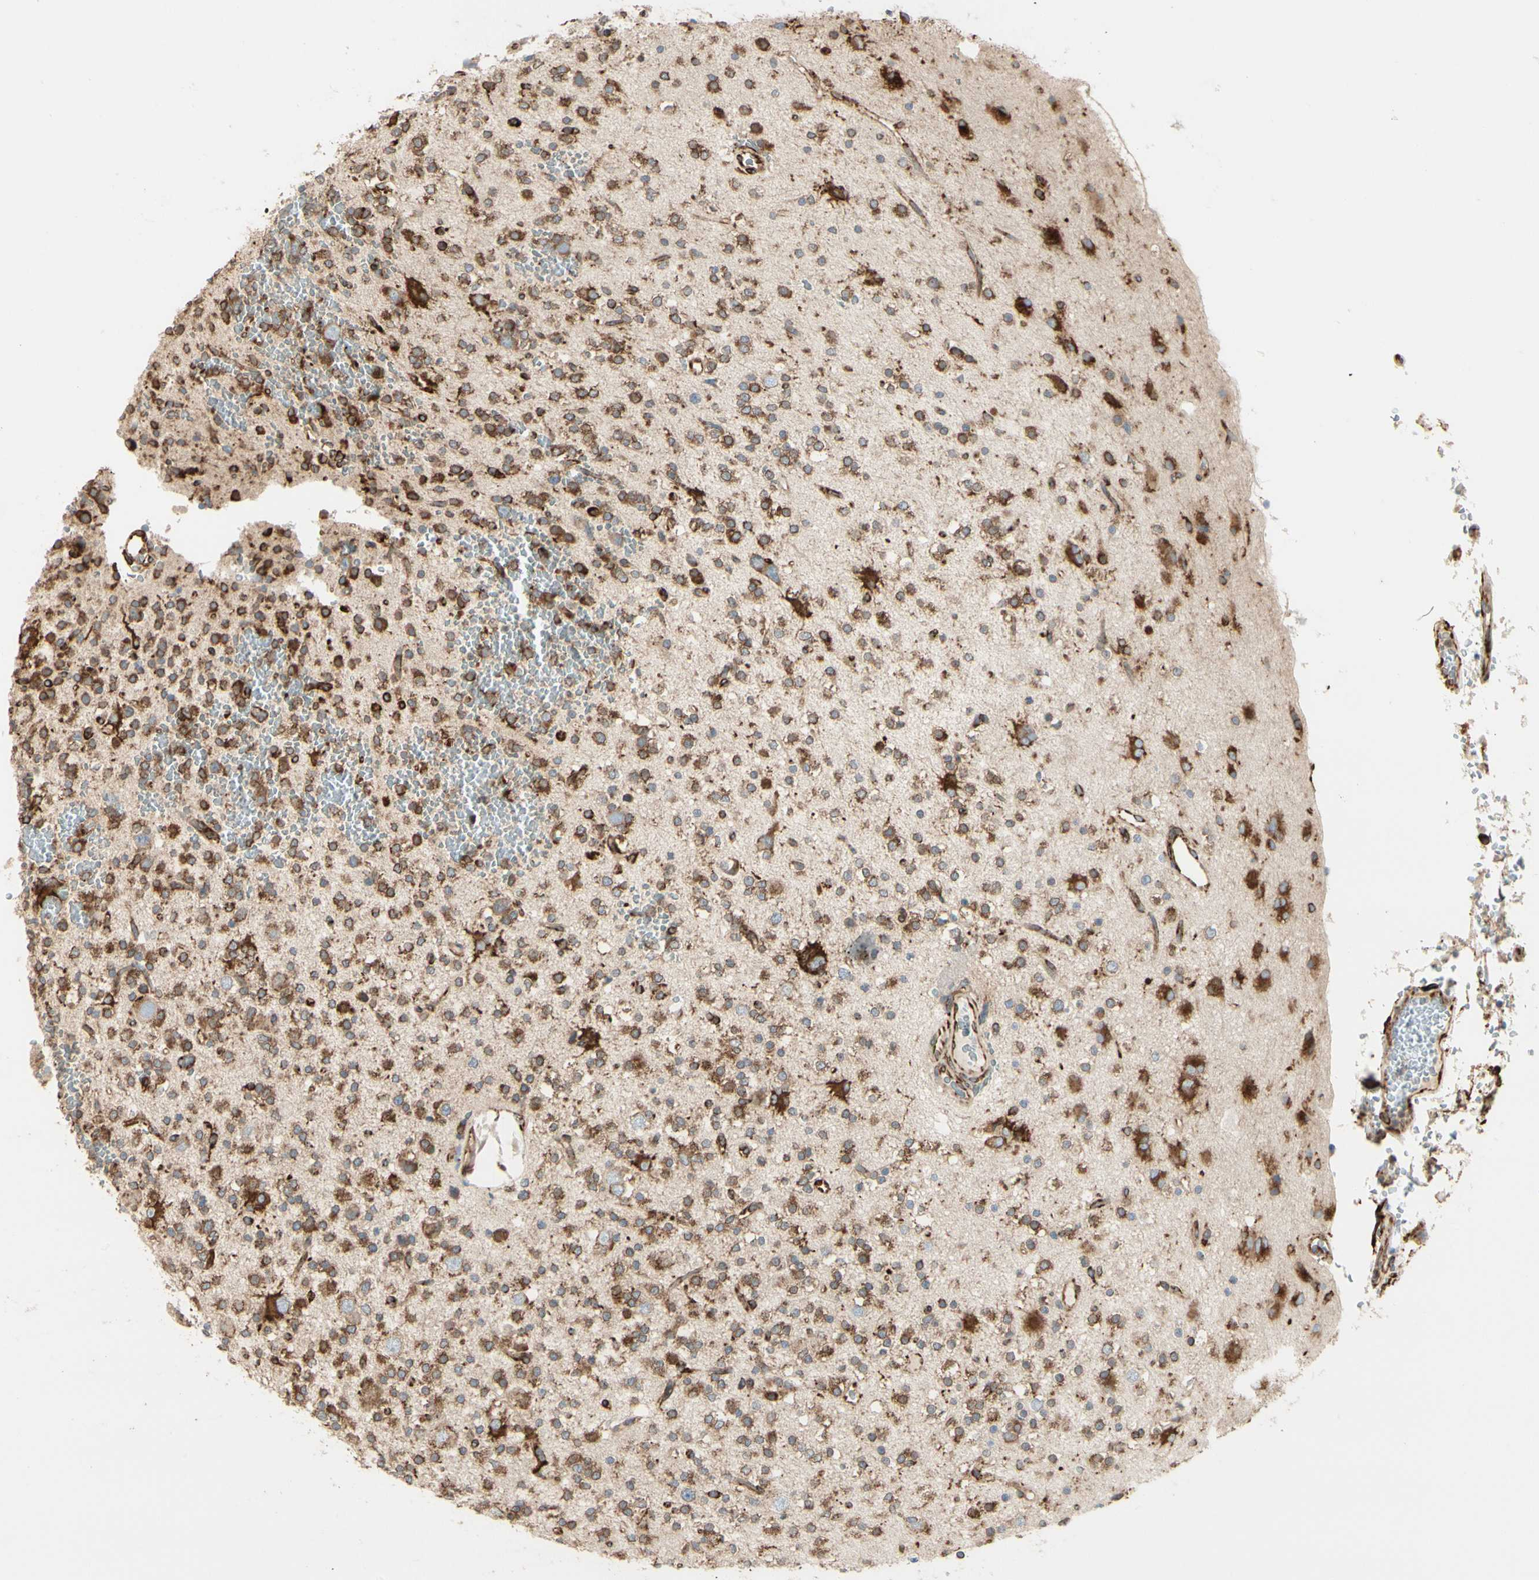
{"staining": {"intensity": "strong", "quantity": ">75%", "location": "cytoplasmic/membranous"}, "tissue": "glioma", "cell_type": "Tumor cells", "image_type": "cancer", "snomed": [{"axis": "morphology", "description": "Glioma, malignant, High grade"}, {"axis": "topography", "description": "Brain"}], "caption": "A histopathology image of malignant glioma (high-grade) stained for a protein shows strong cytoplasmic/membranous brown staining in tumor cells. Using DAB (brown) and hematoxylin (blue) stains, captured at high magnification using brightfield microscopy.", "gene": "RRBP1", "patient": {"sex": "male", "age": 47}}